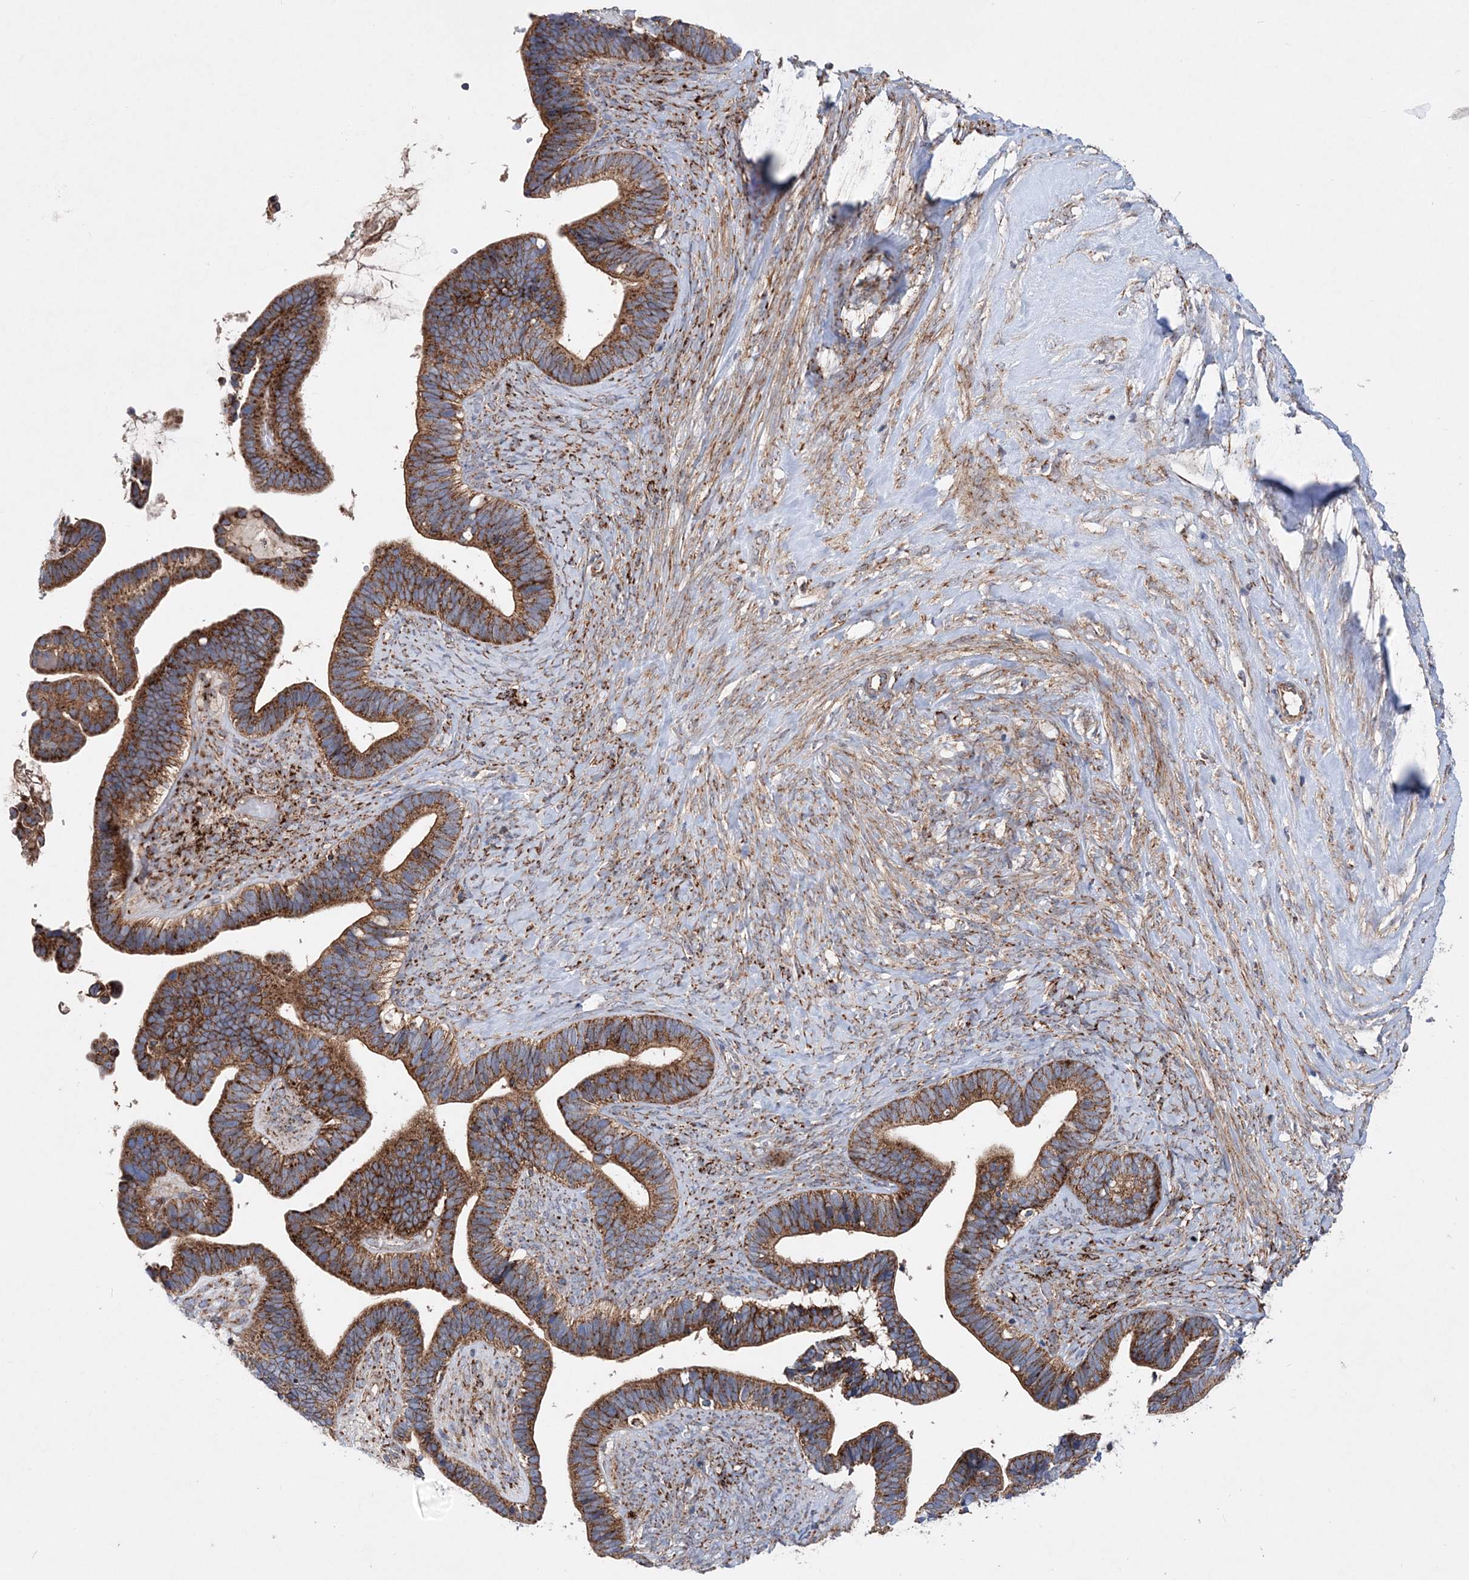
{"staining": {"intensity": "strong", "quantity": ">75%", "location": "cytoplasmic/membranous"}, "tissue": "ovarian cancer", "cell_type": "Tumor cells", "image_type": "cancer", "snomed": [{"axis": "morphology", "description": "Cystadenocarcinoma, serous, NOS"}, {"axis": "topography", "description": "Ovary"}], "caption": "The image exhibits immunohistochemical staining of ovarian cancer. There is strong cytoplasmic/membranous positivity is appreciated in about >75% of tumor cells.", "gene": "NGLY1", "patient": {"sex": "female", "age": 56}}